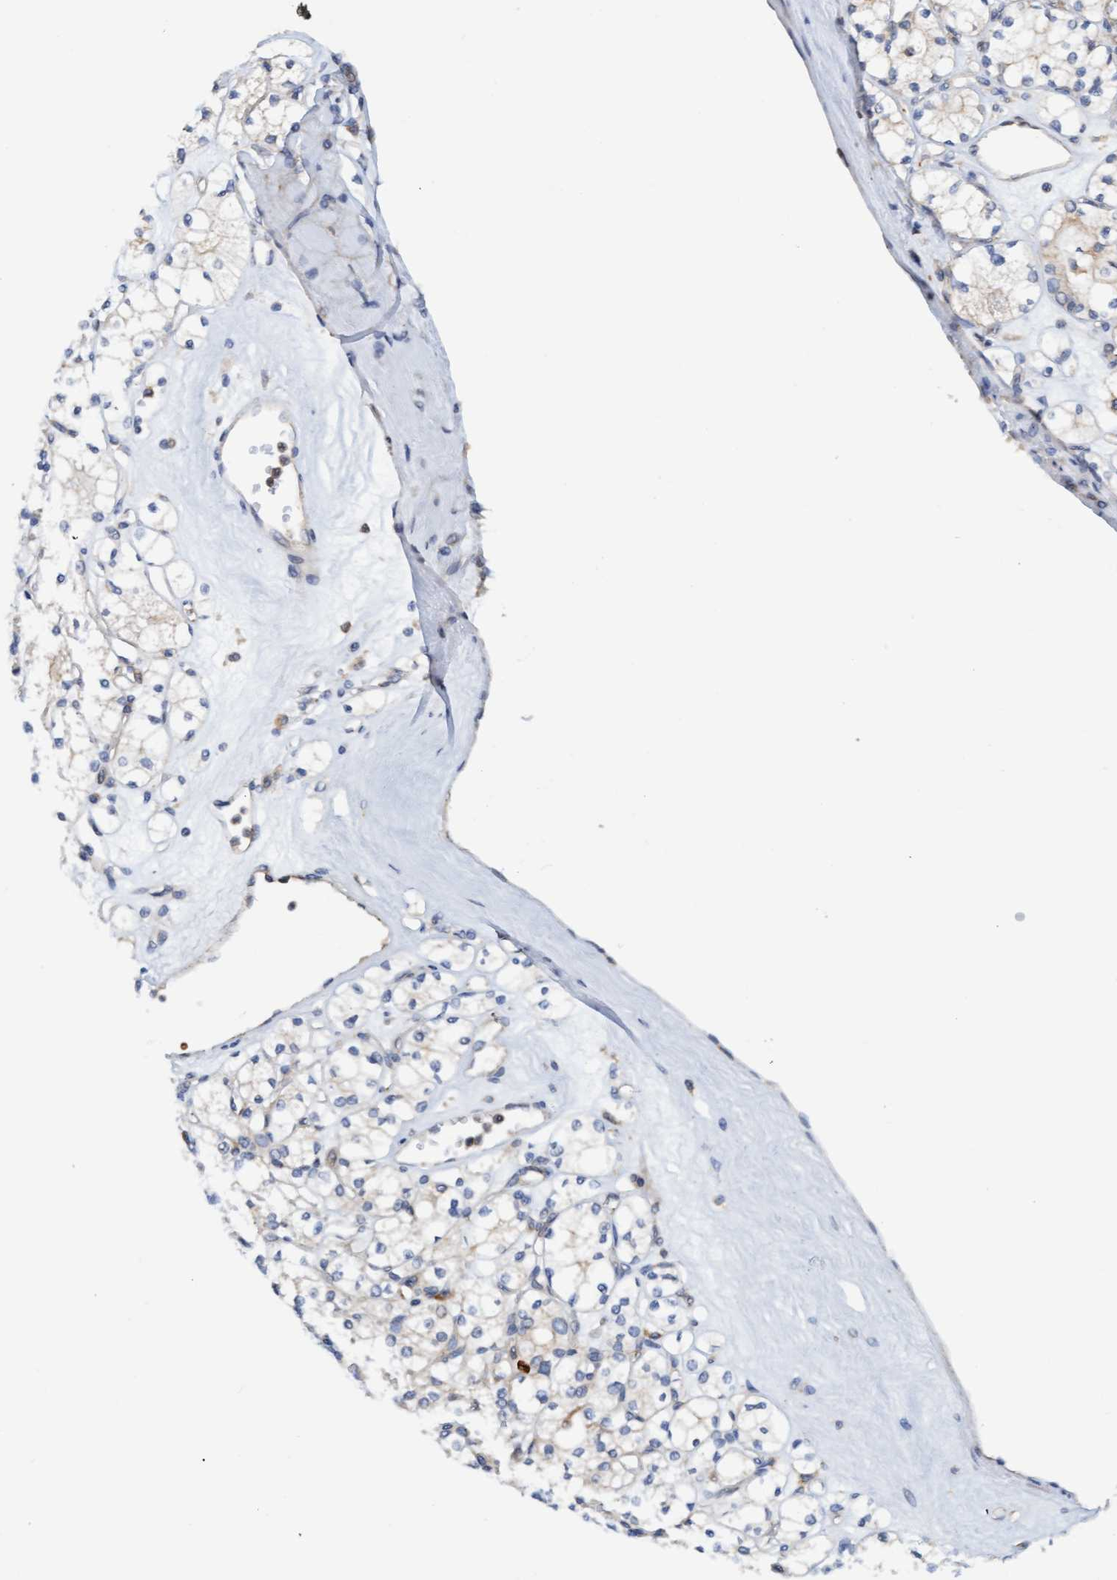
{"staining": {"intensity": "weak", "quantity": "<25%", "location": "cytoplasmic/membranous"}, "tissue": "renal cancer", "cell_type": "Tumor cells", "image_type": "cancer", "snomed": [{"axis": "morphology", "description": "Adenocarcinoma, NOS"}, {"axis": "topography", "description": "Kidney"}], "caption": "The image displays no staining of tumor cells in renal adenocarcinoma.", "gene": "MMP8", "patient": {"sex": "male", "age": 77}}